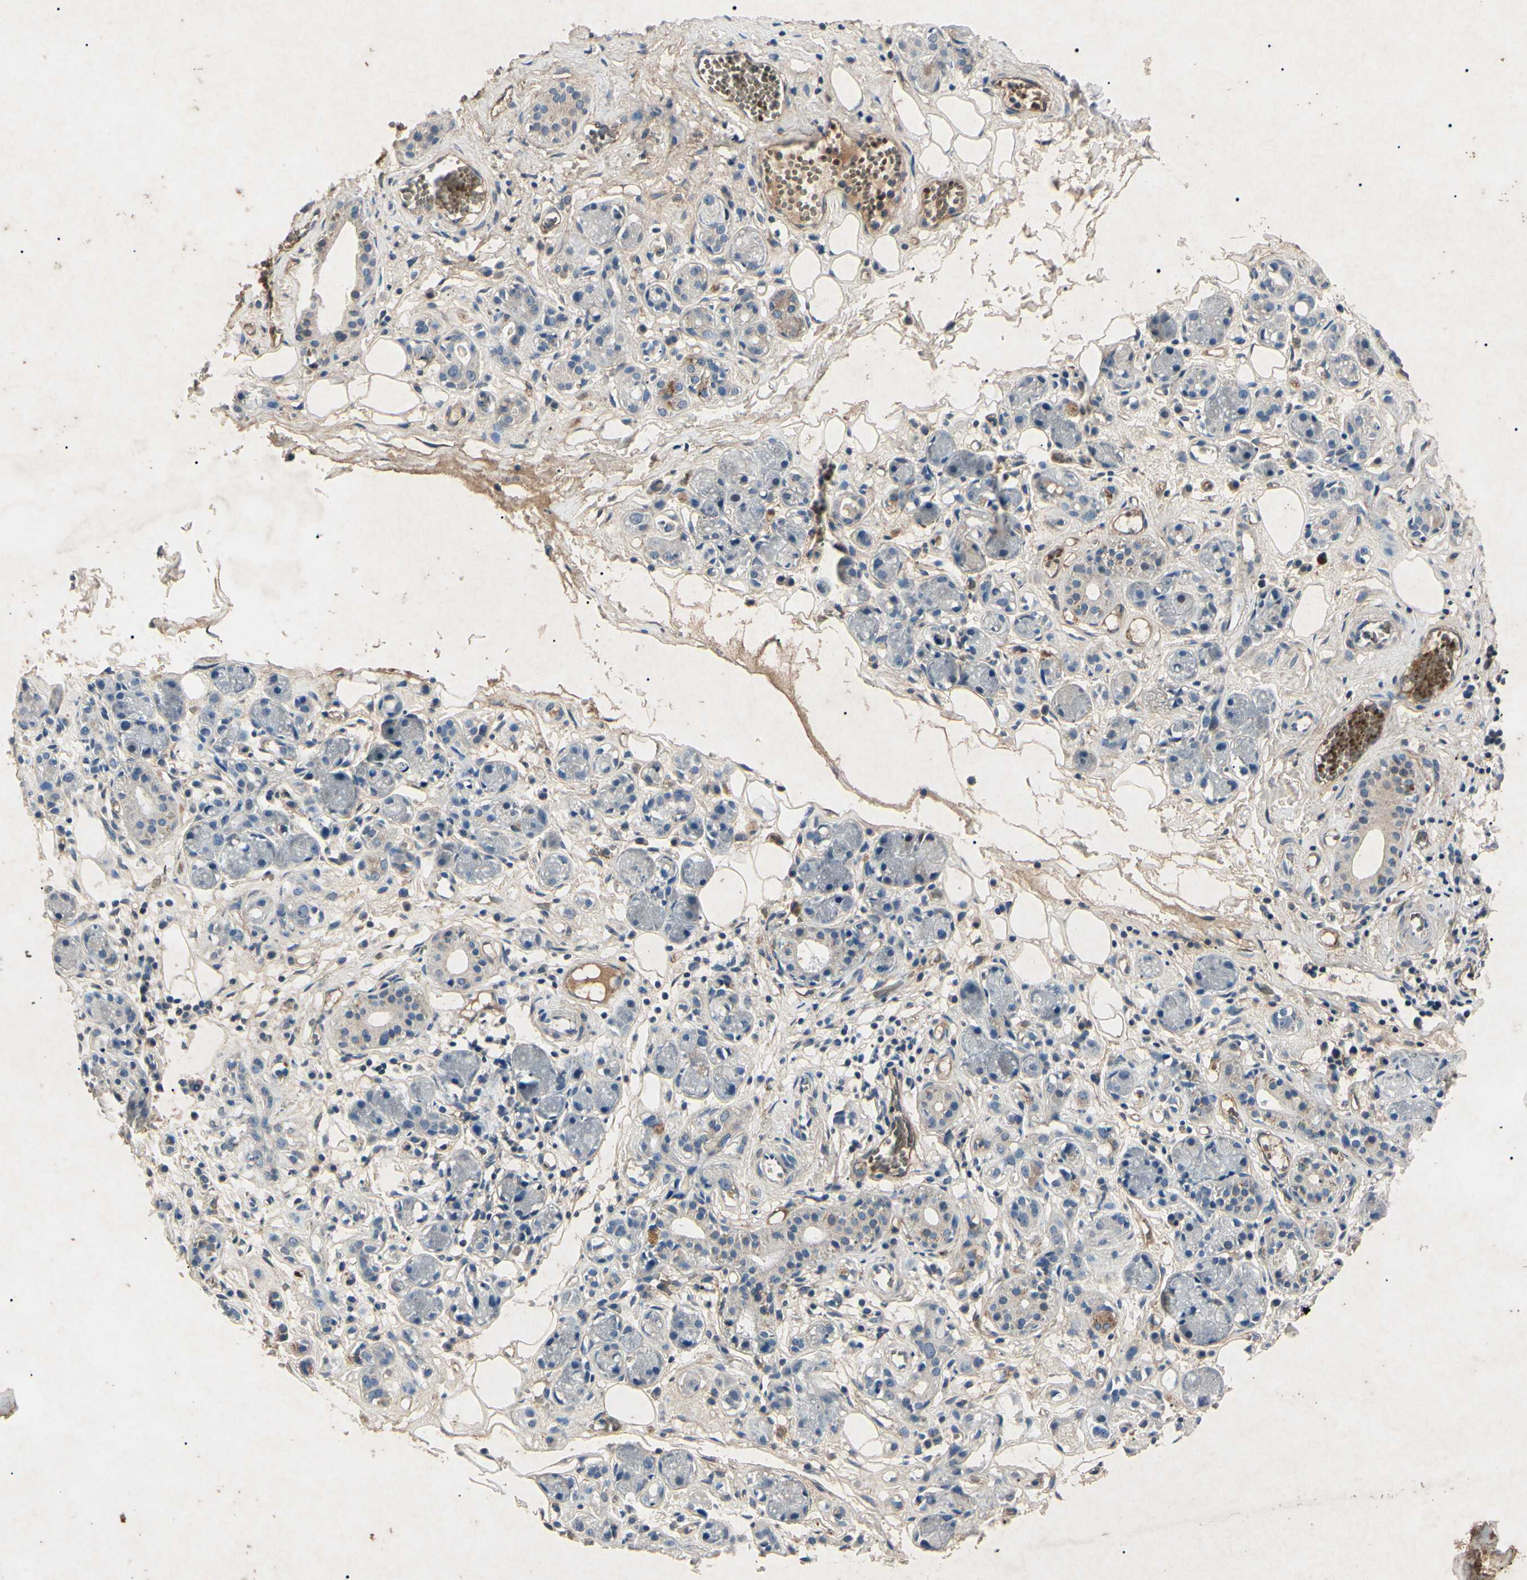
{"staining": {"intensity": "negative", "quantity": "none", "location": "none"}, "tissue": "adipose tissue", "cell_type": "Adipocytes", "image_type": "normal", "snomed": [{"axis": "morphology", "description": "Normal tissue, NOS"}, {"axis": "morphology", "description": "Inflammation, NOS"}, {"axis": "topography", "description": "Vascular tissue"}, {"axis": "topography", "description": "Salivary gland"}], "caption": "This is an IHC photomicrograph of normal adipose tissue. There is no positivity in adipocytes.", "gene": "AEBP1", "patient": {"sex": "female", "age": 75}}